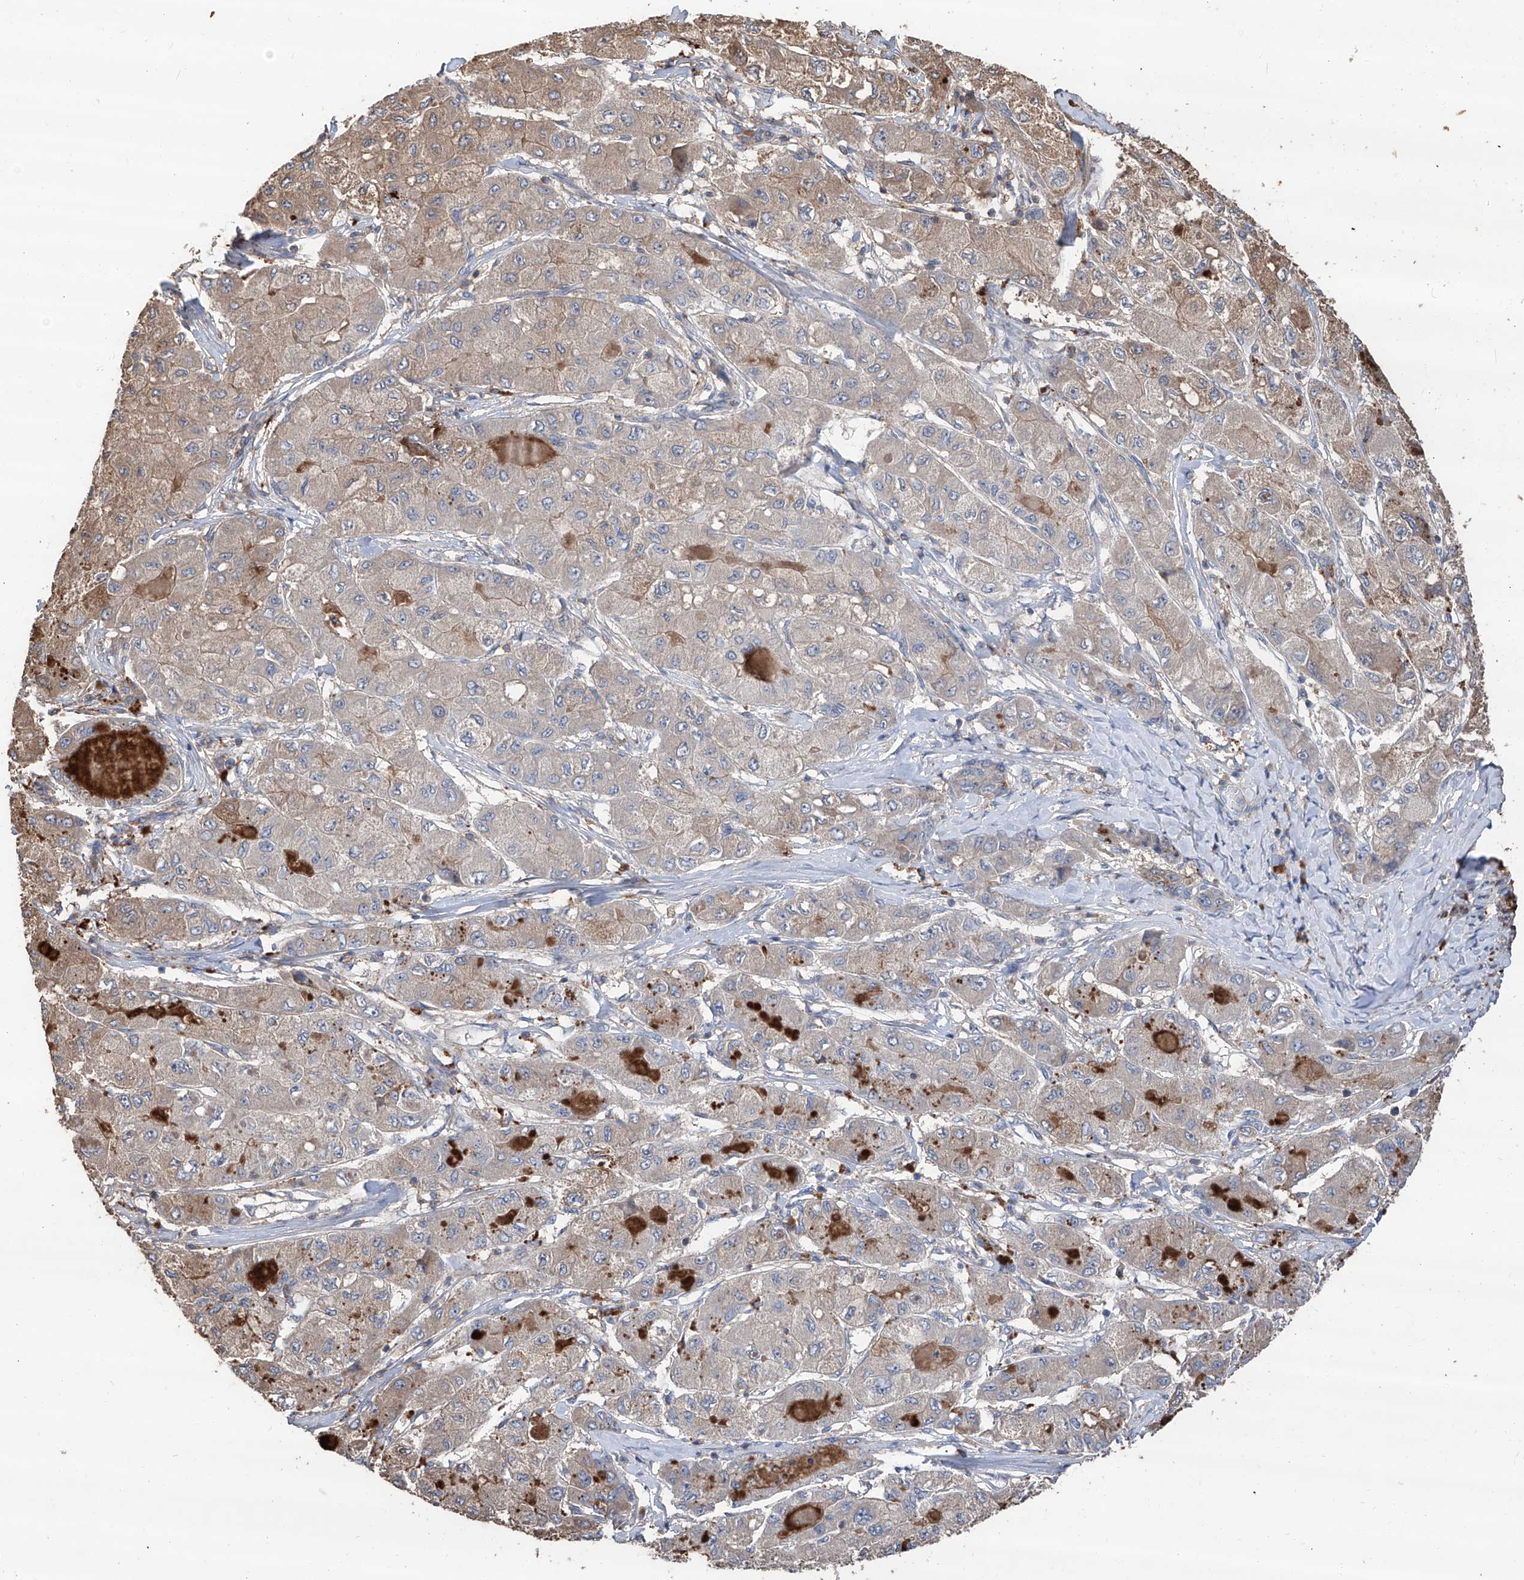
{"staining": {"intensity": "weak", "quantity": "25%-75%", "location": "cytoplasmic/membranous"}, "tissue": "liver cancer", "cell_type": "Tumor cells", "image_type": "cancer", "snomed": [{"axis": "morphology", "description": "Carcinoma, Hepatocellular, NOS"}, {"axis": "topography", "description": "Liver"}], "caption": "This is a histology image of IHC staining of liver cancer (hepatocellular carcinoma), which shows weak positivity in the cytoplasmic/membranous of tumor cells.", "gene": "EDN1", "patient": {"sex": "male", "age": 80}}